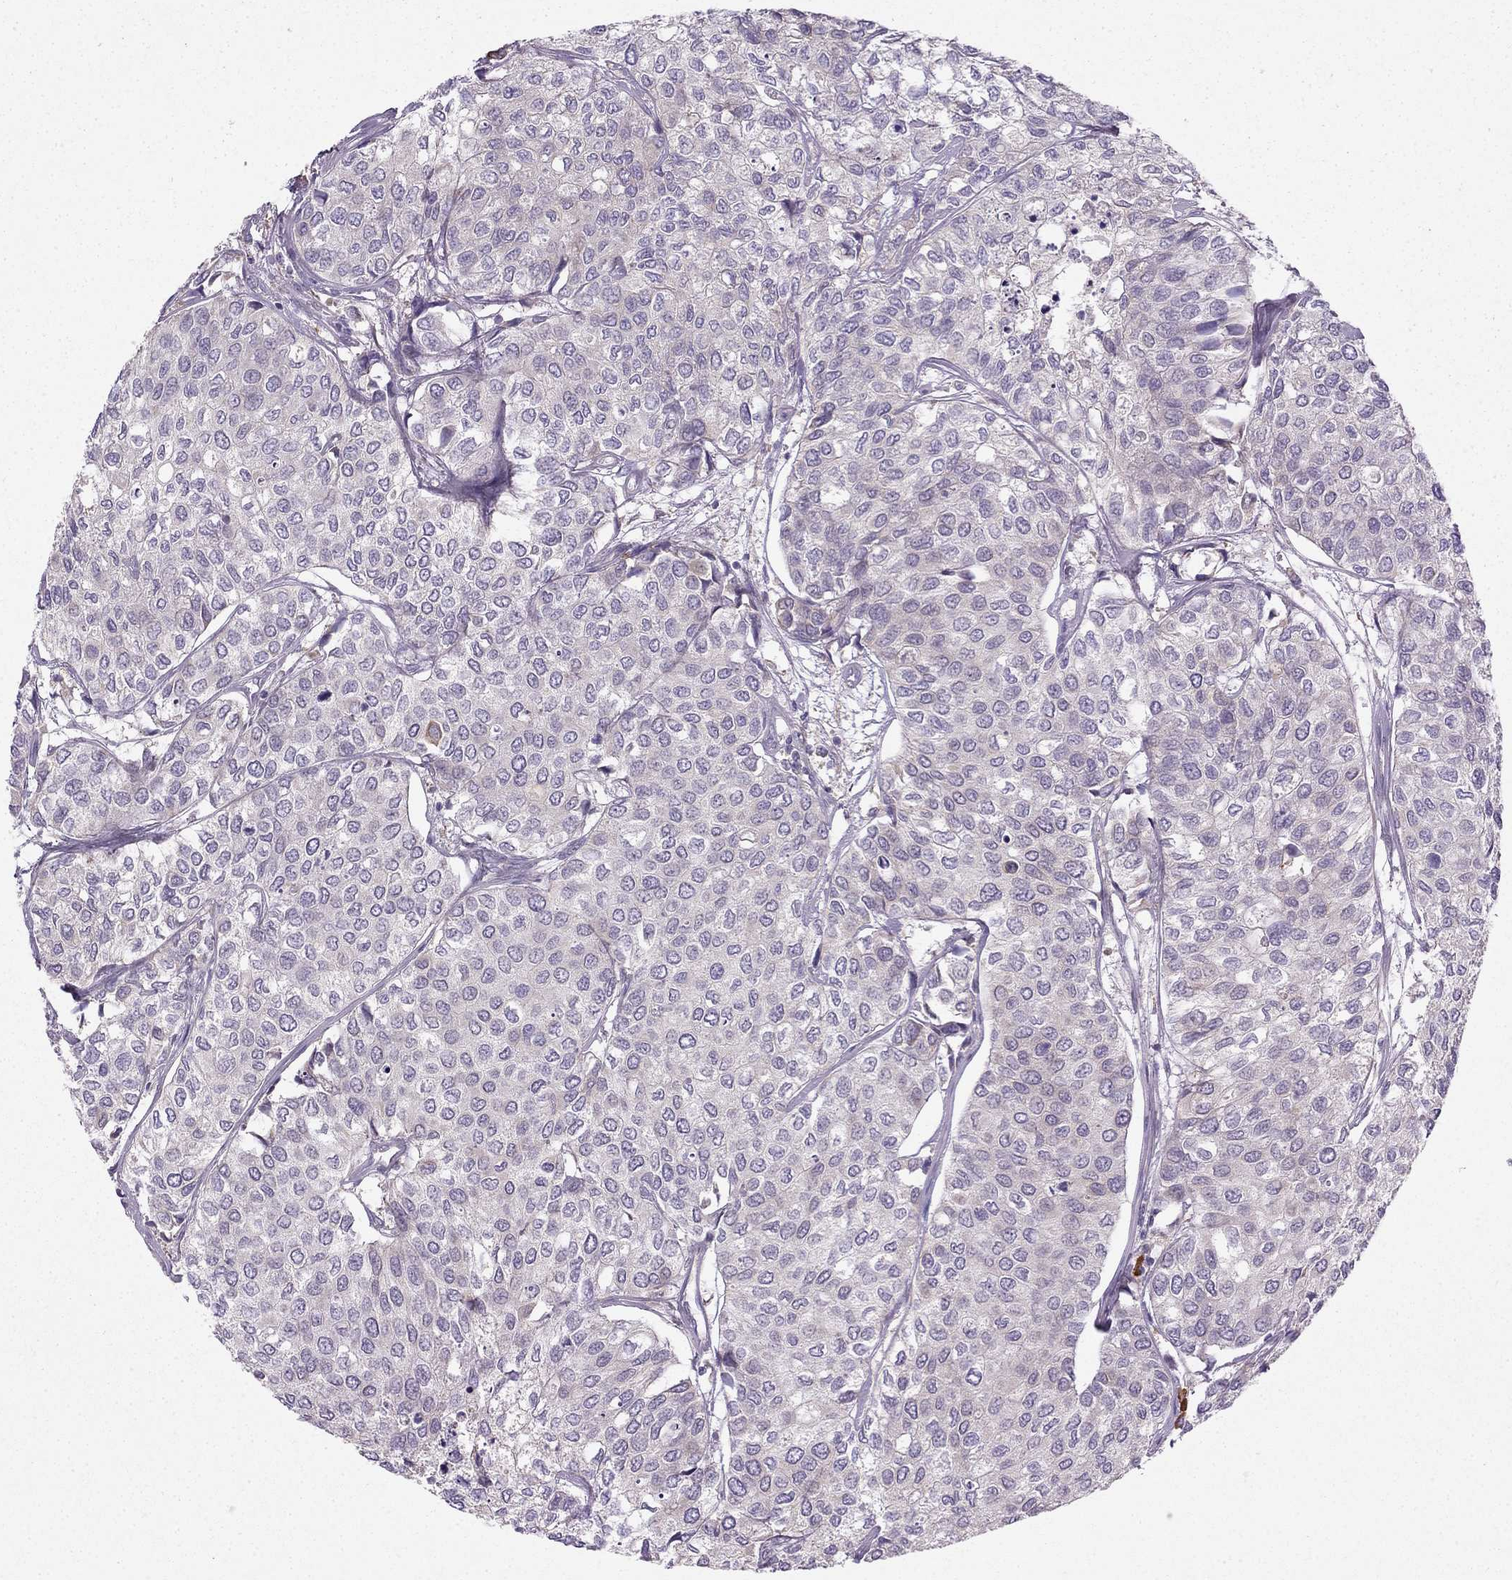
{"staining": {"intensity": "weak", "quantity": "<25%", "location": "cytoplasmic/membranous"}, "tissue": "urothelial cancer", "cell_type": "Tumor cells", "image_type": "cancer", "snomed": [{"axis": "morphology", "description": "Urothelial carcinoma, High grade"}, {"axis": "topography", "description": "Urinary bladder"}], "caption": "This is an IHC histopathology image of urothelial cancer. There is no positivity in tumor cells.", "gene": "LONRF2", "patient": {"sex": "male", "age": 73}}